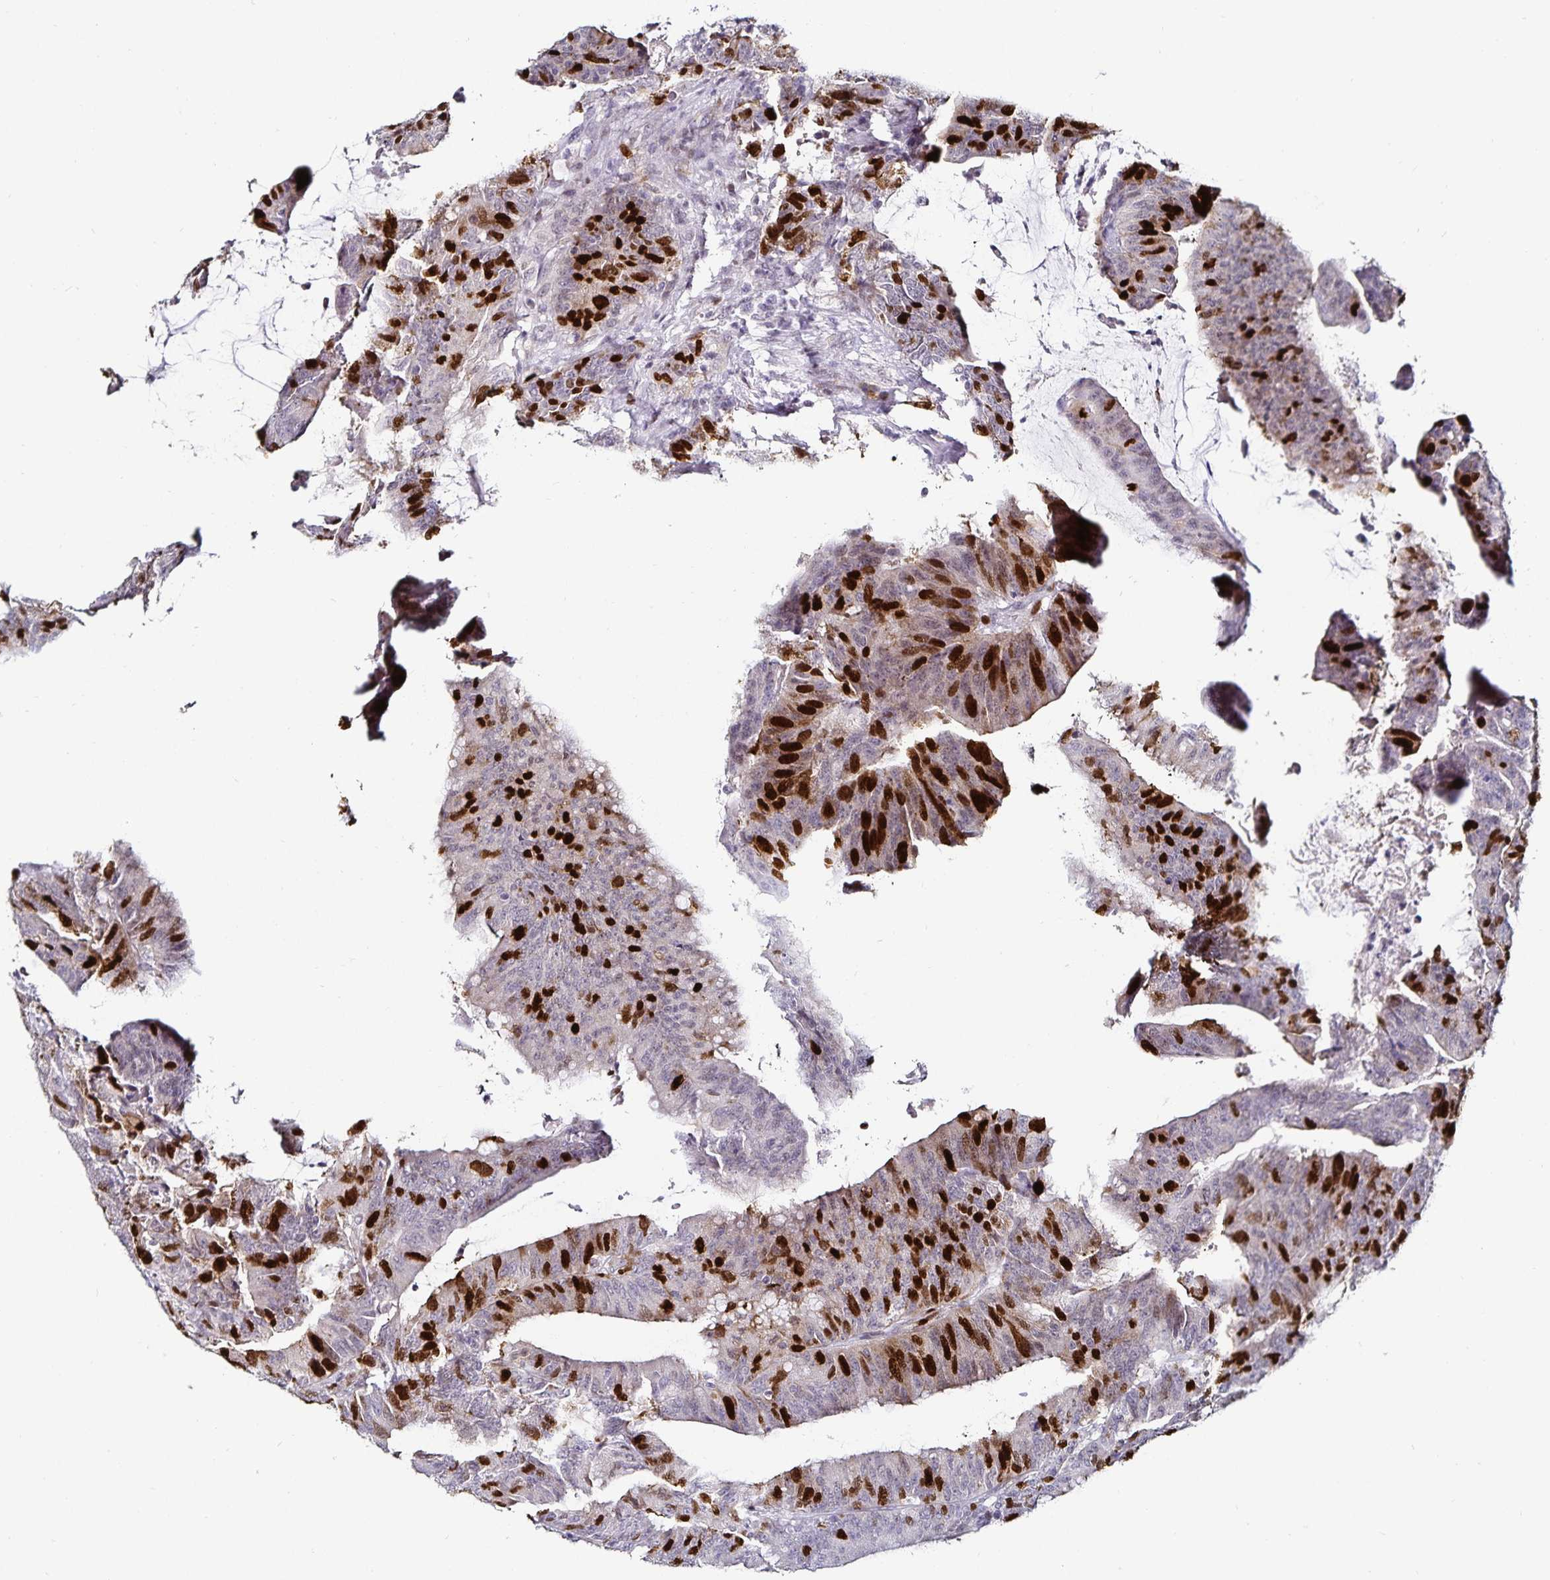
{"staining": {"intensity": "strong", "quantity": "25%-75%", "location": "nuclear"}, "tissue": "colorectal cancer", "cell_type": "Tumor cells", "image_type": "cancer", "snomed": [{"axis": "morphology", "description": "Adenocarcinoma, NOS"}, {"axis": "topography", "description": "Colon"}], "caption": "IHC micrograph of human adenocarcinoma (colorectal) stained for a protein (brown), which shows high levels of strong nuclear staining in about 25%-75% of tumor cells.", "gene": "ANLN", "patient": {"sex": "female", "age": 78}}